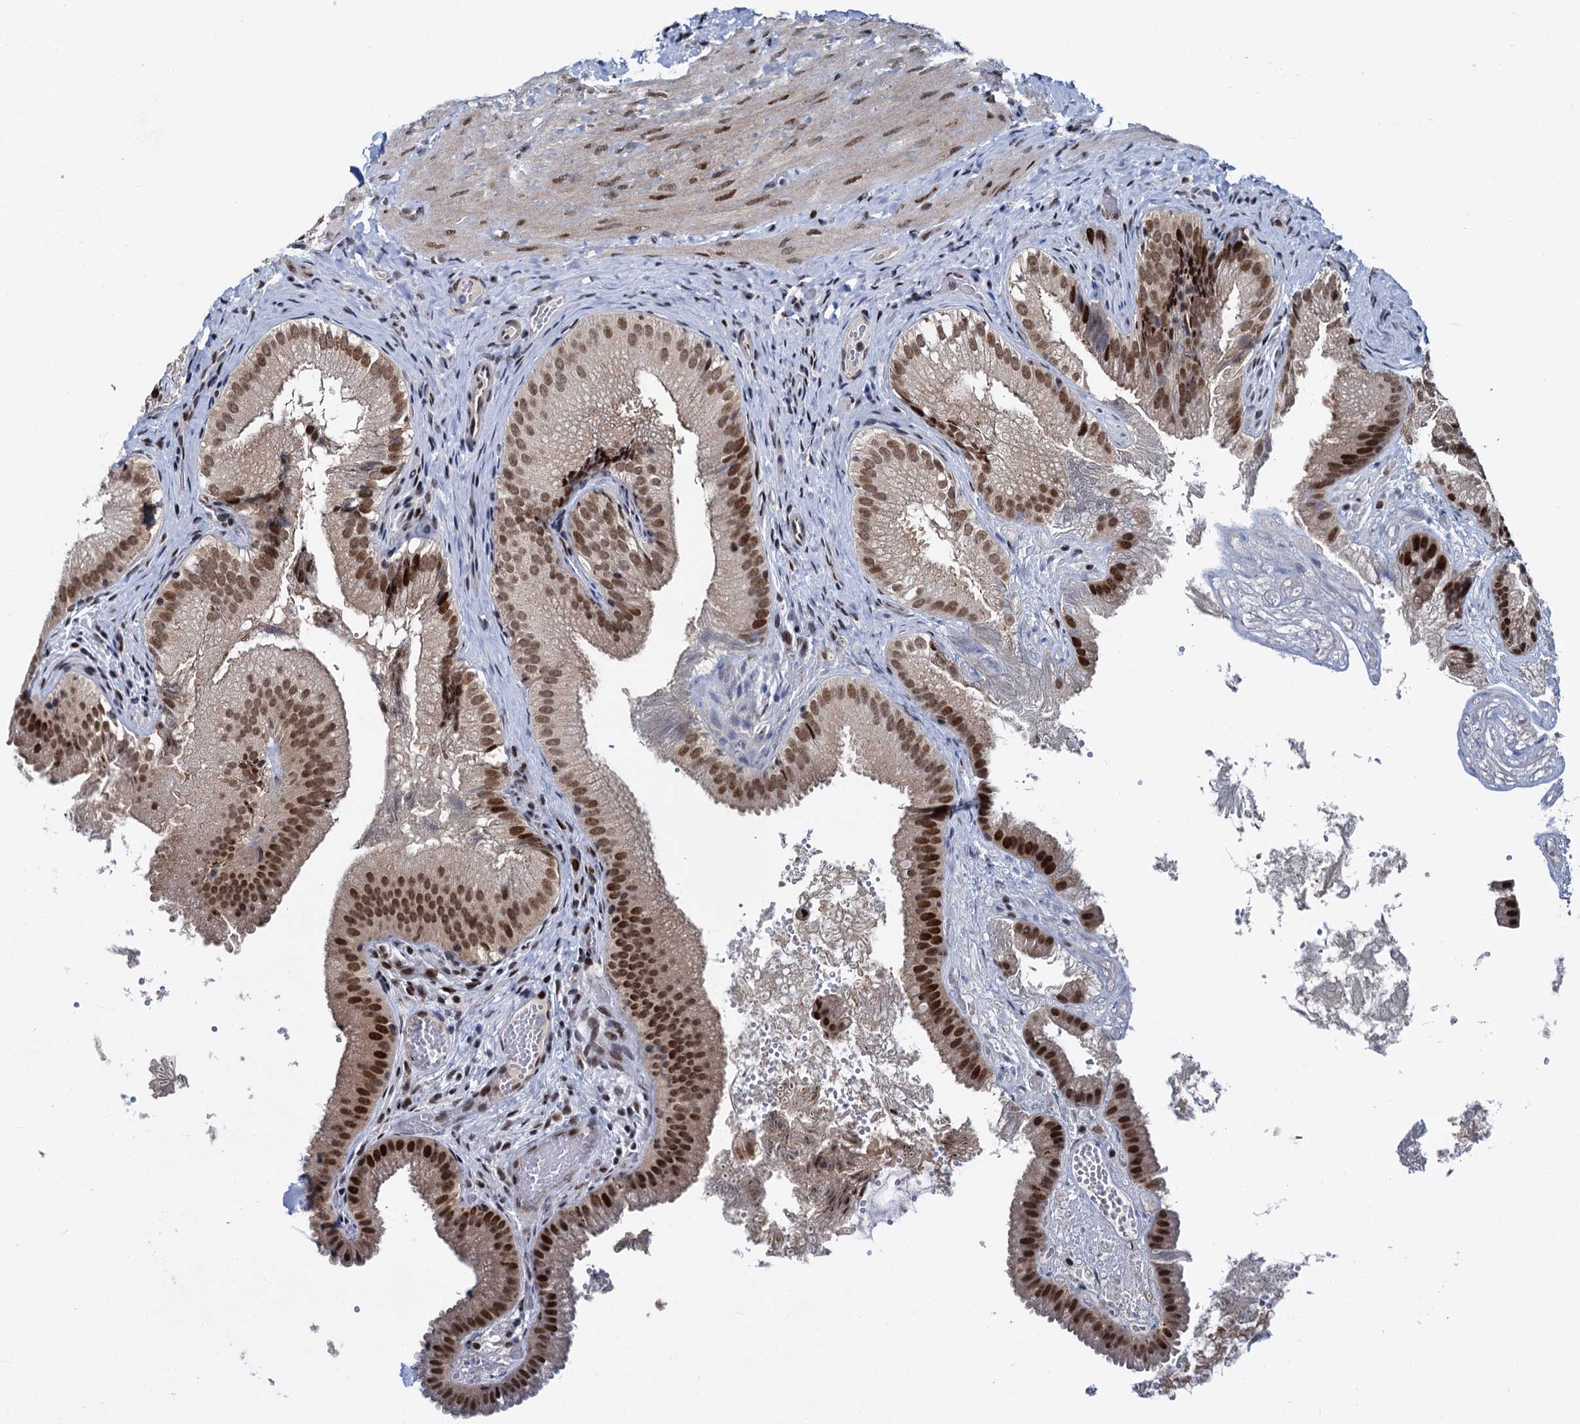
{"staining": {"intensity": "strong", "quantity": ">75%", "location": "nuclear"}, "tissue": "gallbladder", "cell_type": "Glandular cells", "image_type": "normal", "snomed": [{"axis": "morphology", "description": "Normal tissue, NOS"}, {"axis": "topography", "description": "Gallbladder"}], "caption": "IHC staining of normal gallbladder, which reveals high levels of strong nuclear expression in about >75% of glandular cells indicating strong nuclear protein positivity. The staining was performed using DAB (brown) for protein detection and nuclei were counterstained in hematoxylin (blue).", "gene": "RUFY2", "patient": {"sex": "female", "age": 30}}